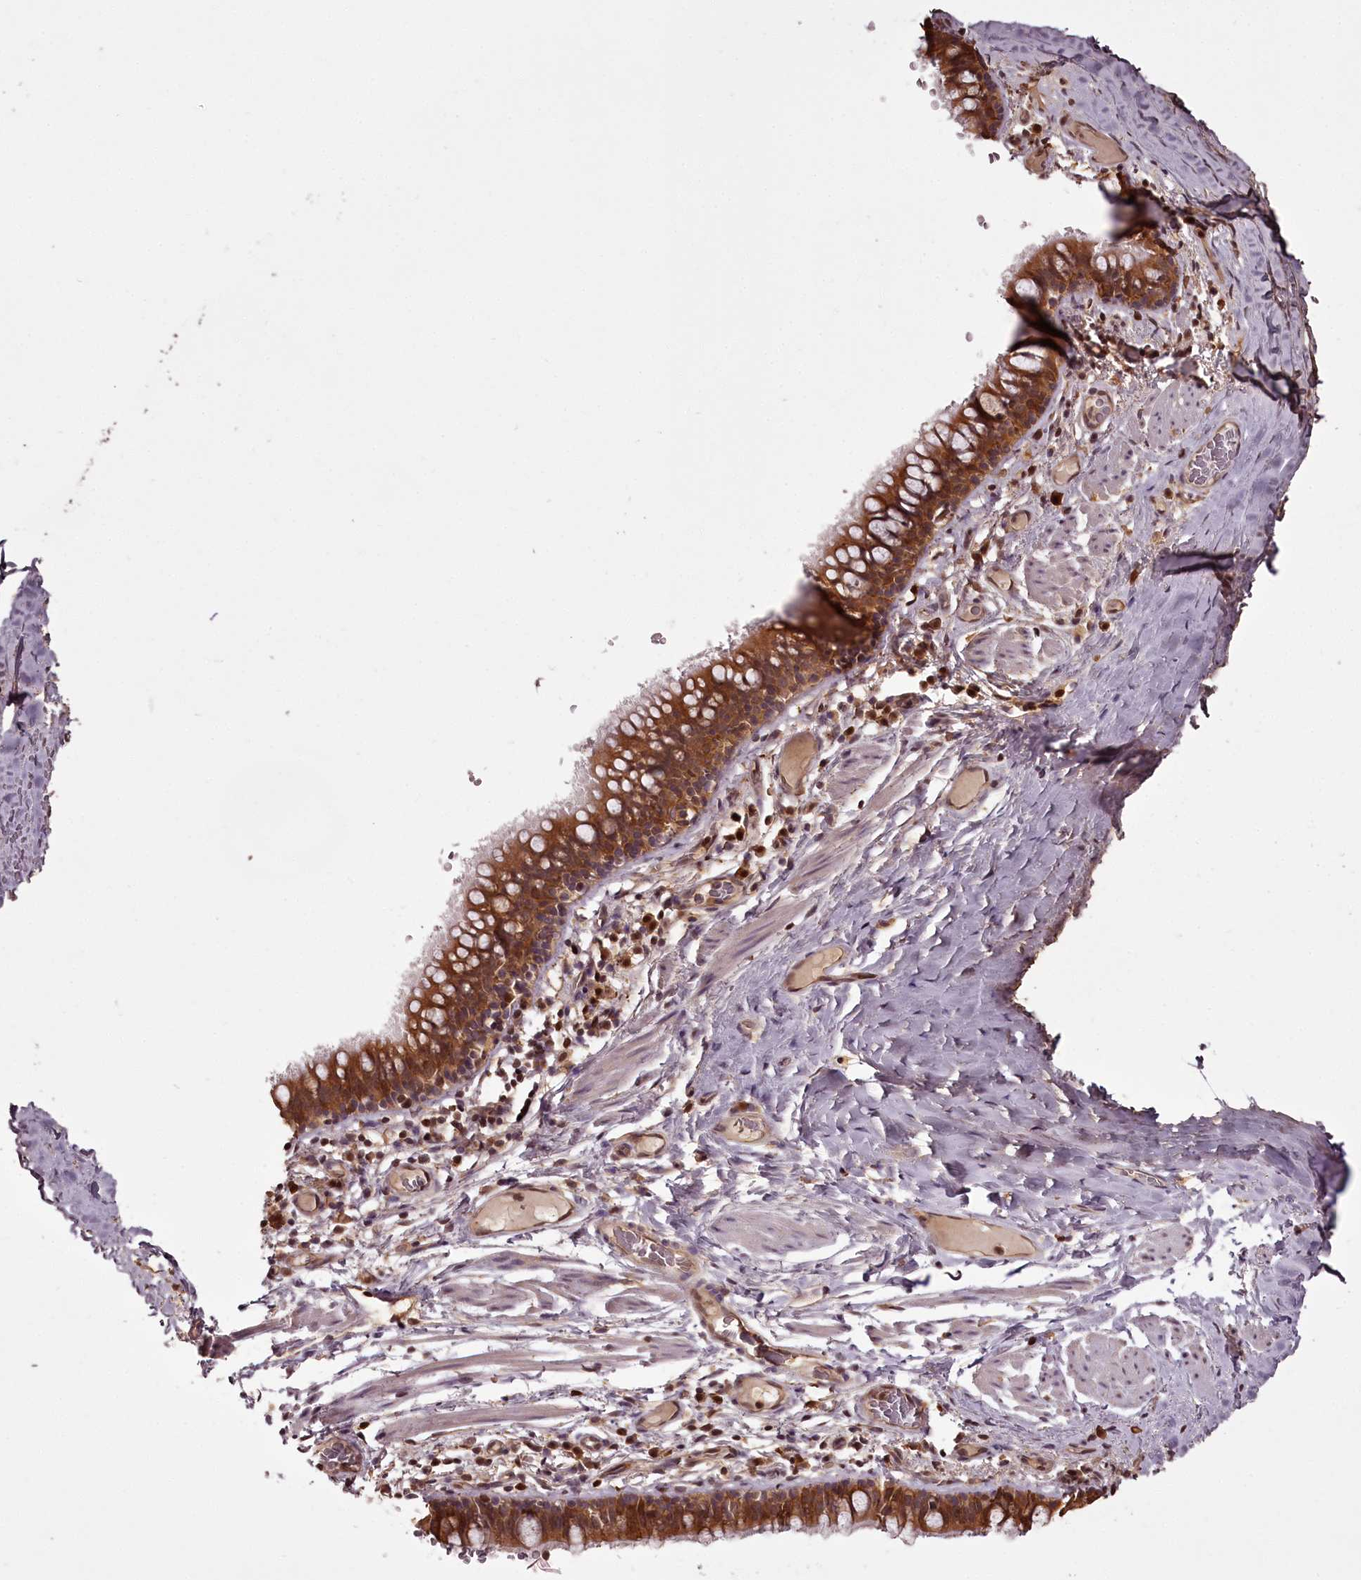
{"staining": {"intensity": "moderate", "quantity": ">75%", "location": "cytoplasmic/membranous"}, "tissue": "bronchus", "cell_type": "Respiratory epithelial cells", "image_type": "normal", "snomed": [{"axis": "morphology", "description": "Normal tissue, NOS"}, {"axis": "topography", "description": "Cartilage tissue"}, {"axis": "topography", "description": "Bronchus"}], "caption": "High-magnification brightfield microscopy of benign bronchus stained with DAB (brown) and counterstained with hematoxylin (blue). respiratory epithelial cells exhibit moderate cytoplasmic/membranous expression is identified in approximately>75% of cells.", "gene": "NPRL2", "patient": {"sex": "female", "age": 36}}